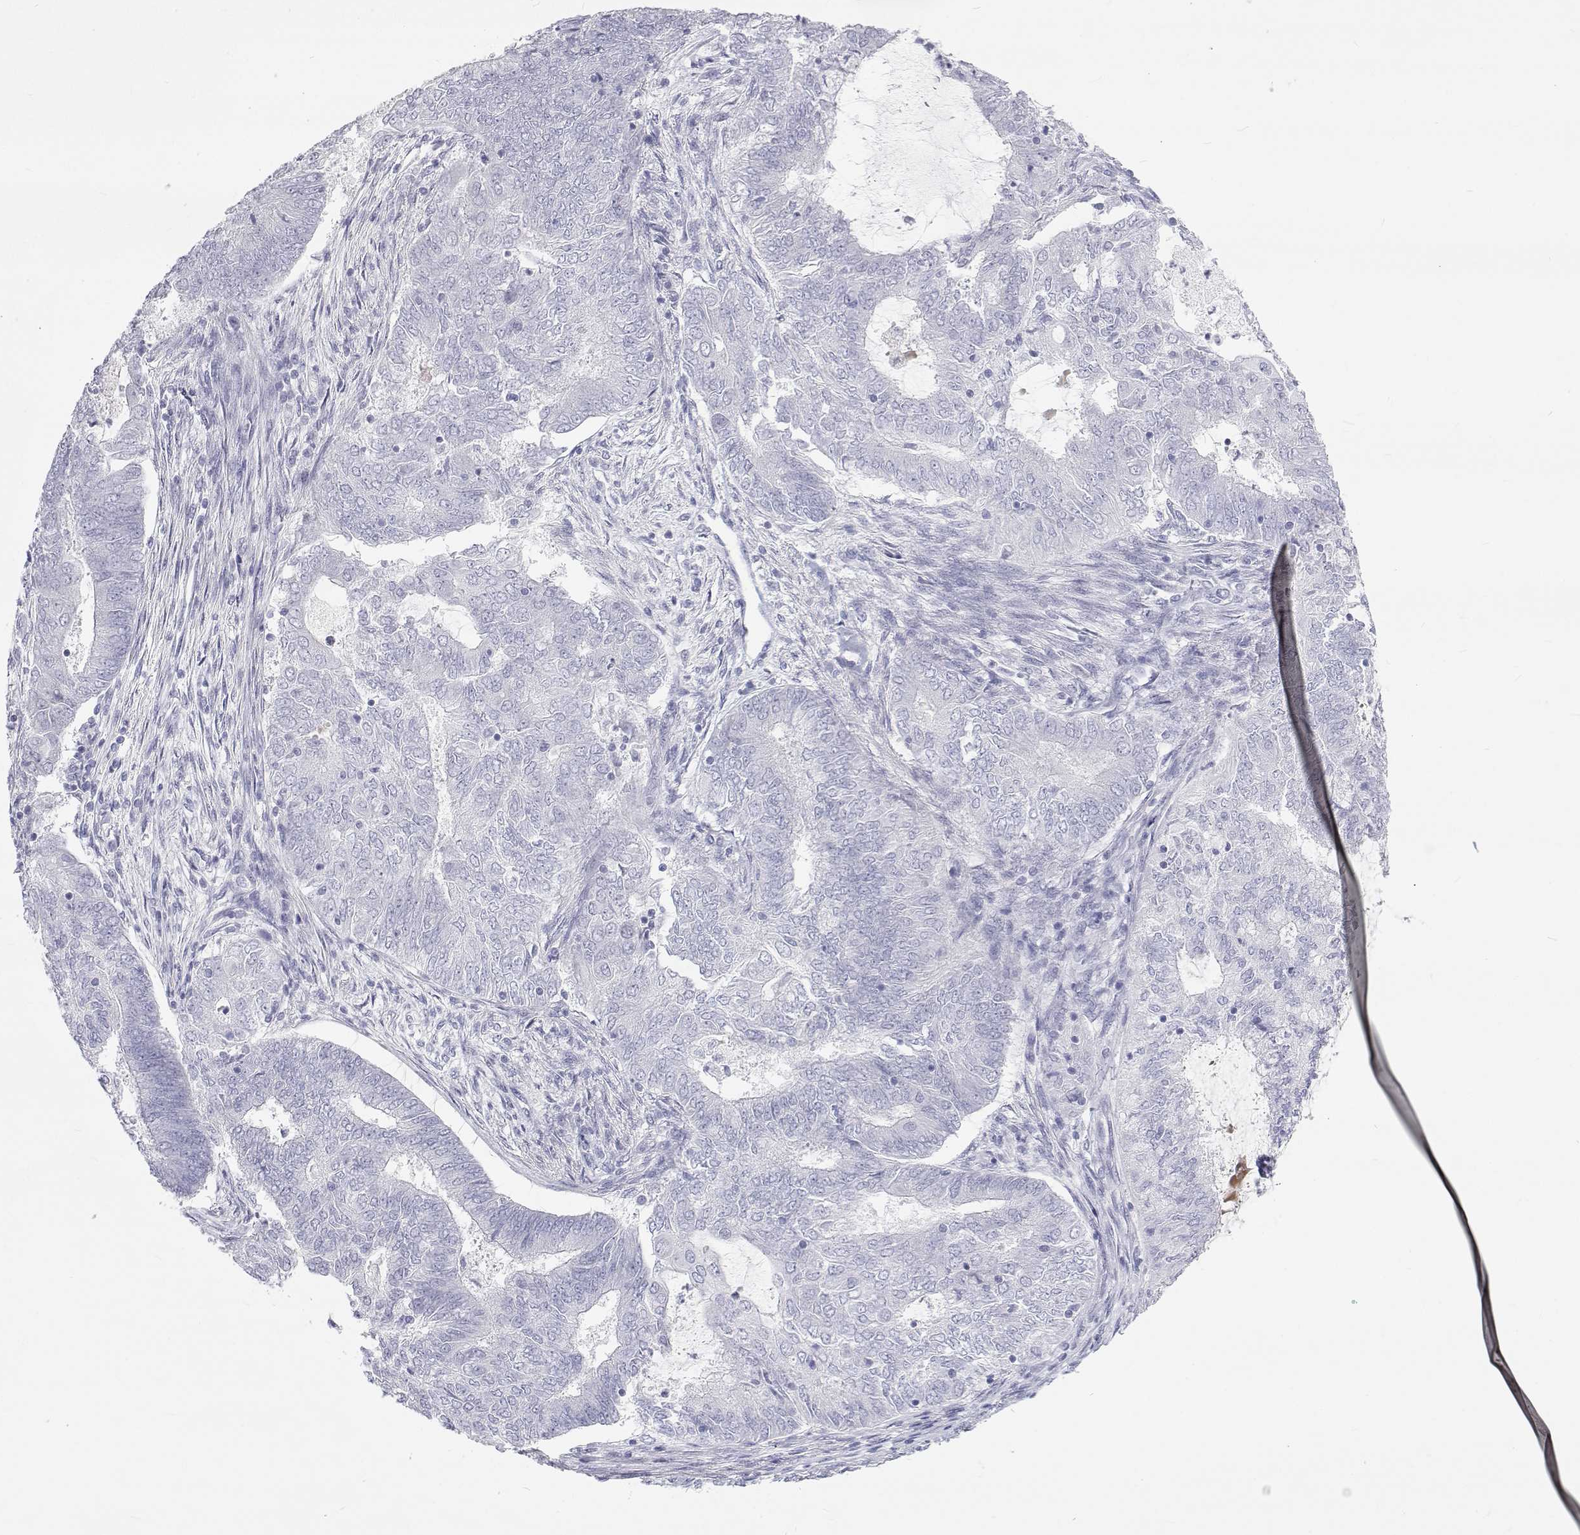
{"staining": {"intensity": "negative", "quantity": "none", "location": "none"}, "tissue": "endometrial cancer", "cell_type": "Tumor cells", "image_type": "cancer", "snomed": [{"axis": "morphology", "description": "Adenocarcinoma, NOS"}, {"axis": "topography", "description": "Endometrium"}], "caption": "Immunohistochemistry micrograph of neoplastic tissue: endometrial cancer stained with DAB exhibits no significant protein positivity in tumor cells. The staining was performed using DAB (3,3'-diaminobenzidine) to visualize the protein expression in brown, while the nuclei were stained in blue with hematoxylin (Magnification: 20x).", "gene": "TTN", "patient": {"sex": "female", "age": 62}}